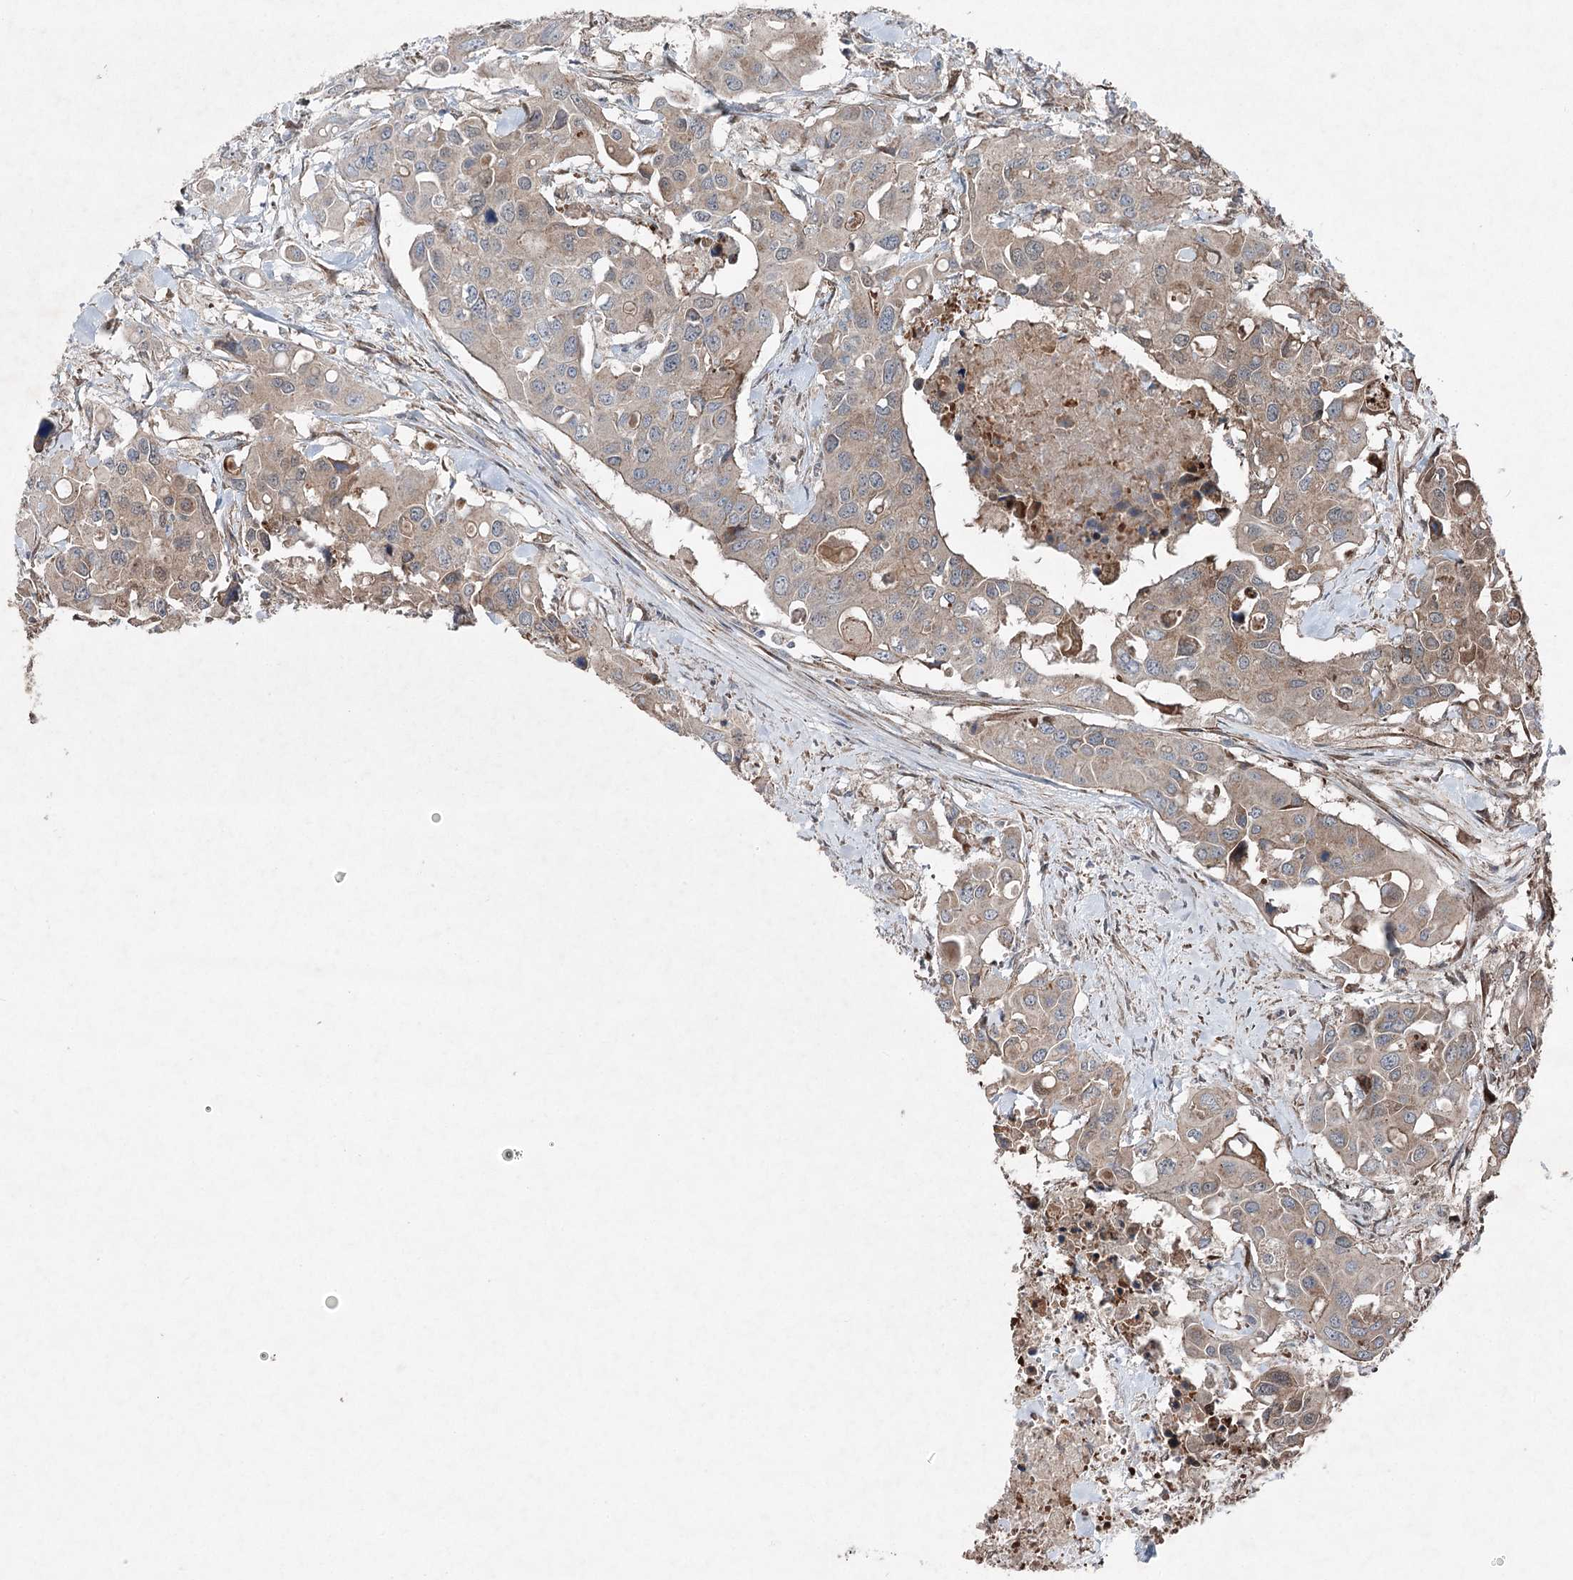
{"staining": {"intensity": "moderate", "quantity": ">75%", "location": "cytoplasmic/membranous"}, "tissue": "colorectal cancer", "cell_type": "Tumor cells", "image_type": "cancer", "snomed": [{"axis": "morphology", "description": "Adenocarcinoma, NOS"}, {"axis": "topography", "description": "Colon"}], "caption": "Moderate cytoplasmic/membranous expression for a protein is present in approximately >75% of tumor cells of colorectal adenocarcinoma using immunohistochemistry.", "gene": "SERINC5", "patient": {"sex": "male", "age": 77}}